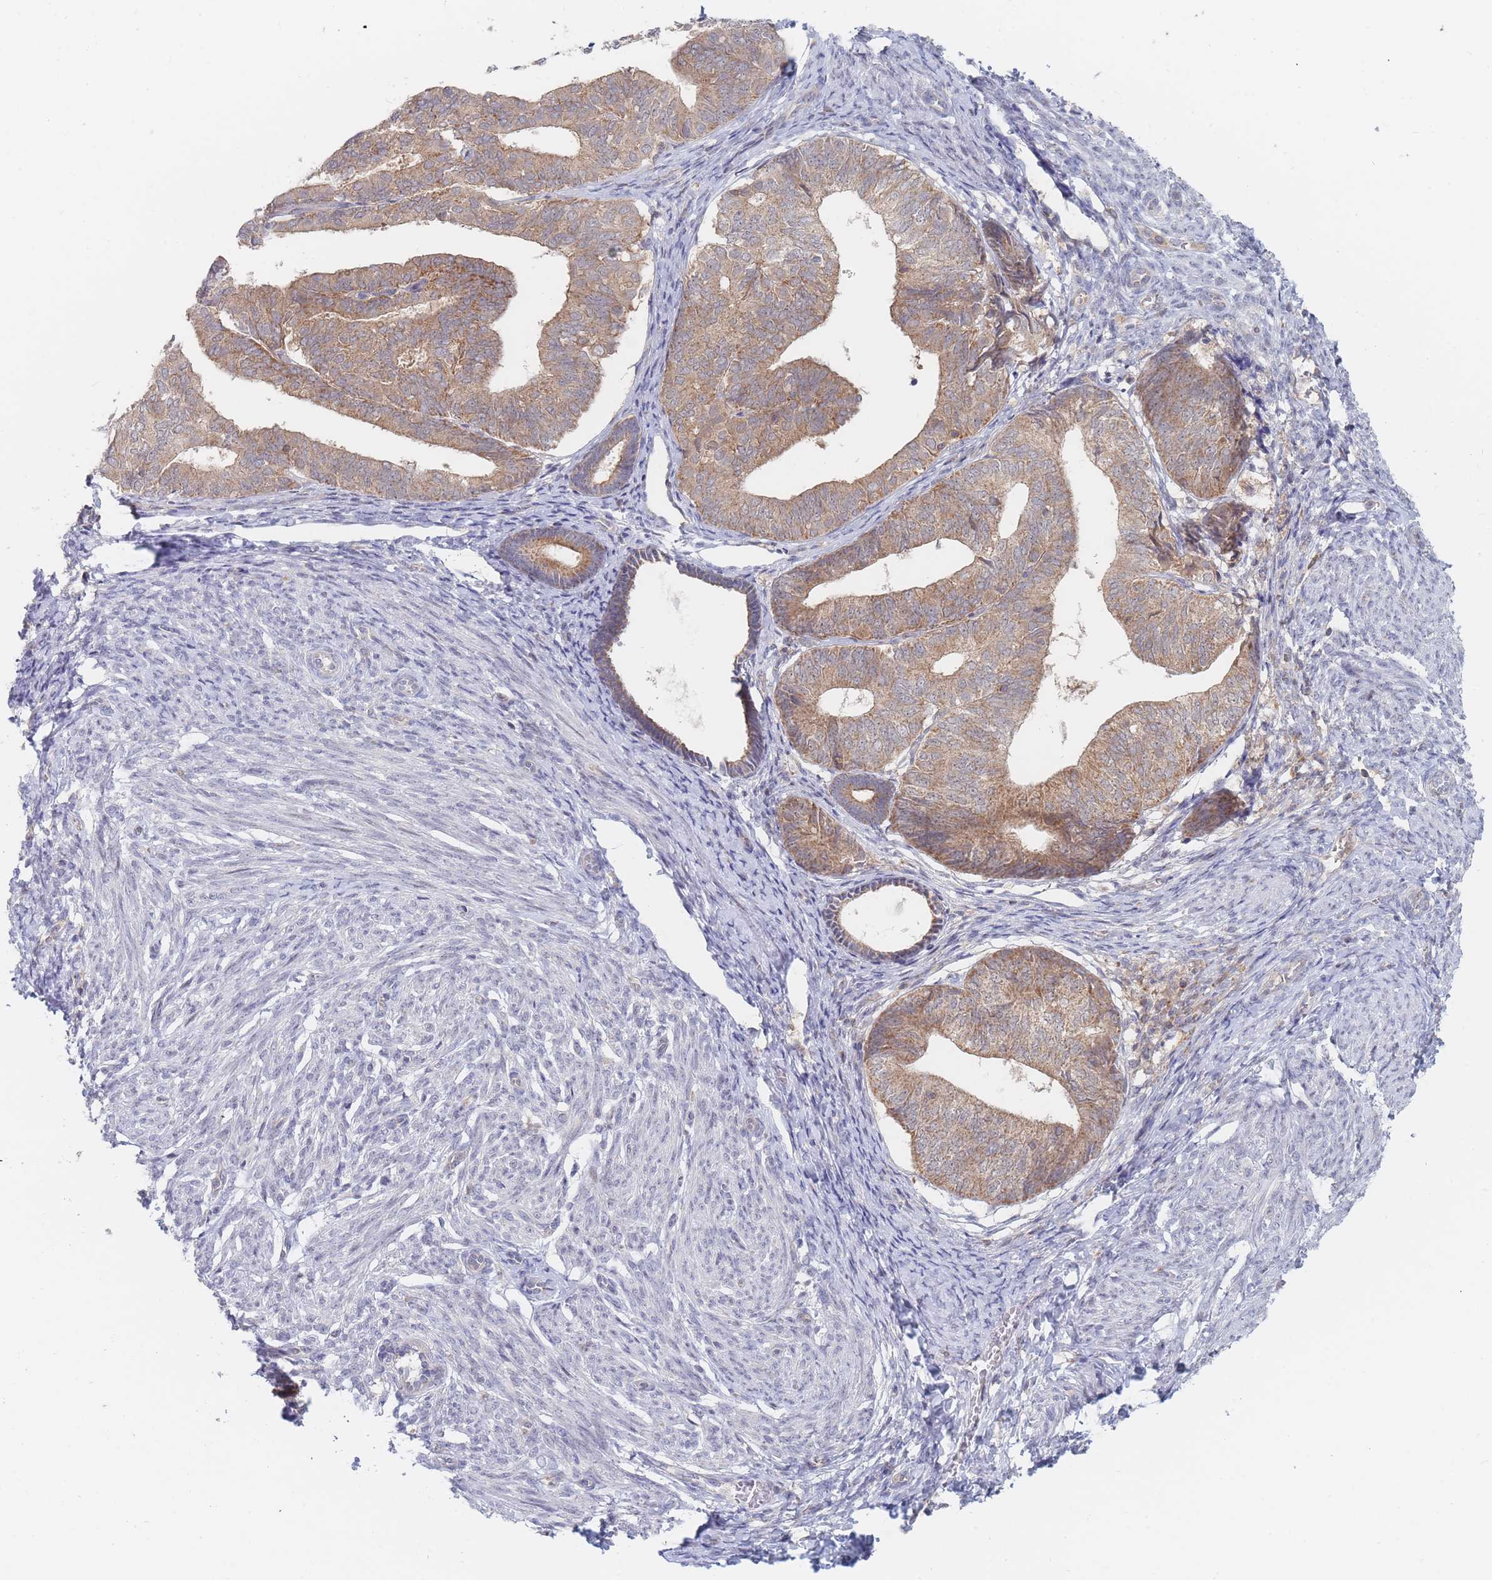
{"staining": {"intensity": "moderate", "quantity": ">75%", "location": "cytoplasmic/membranous"}, "tissue": "endometrial cancer", "cell_type": "Tumor cells", "image_type": "cancer", "snomed": [{"axis": "morphology", "description": "Adenocarcinoma, NOS"}, {"axis": "topography", "description": "Endometrium"}], "caption": "Immunohistochemistry (DAB) staining of human endometrial cancer (adenocarcinoma) shows moderate cytoplasmic/membranous protein staining in approximately >75% of tumor cells.", "gene": "PPP6C", "patient": {"sex": "female", "age": 87}}